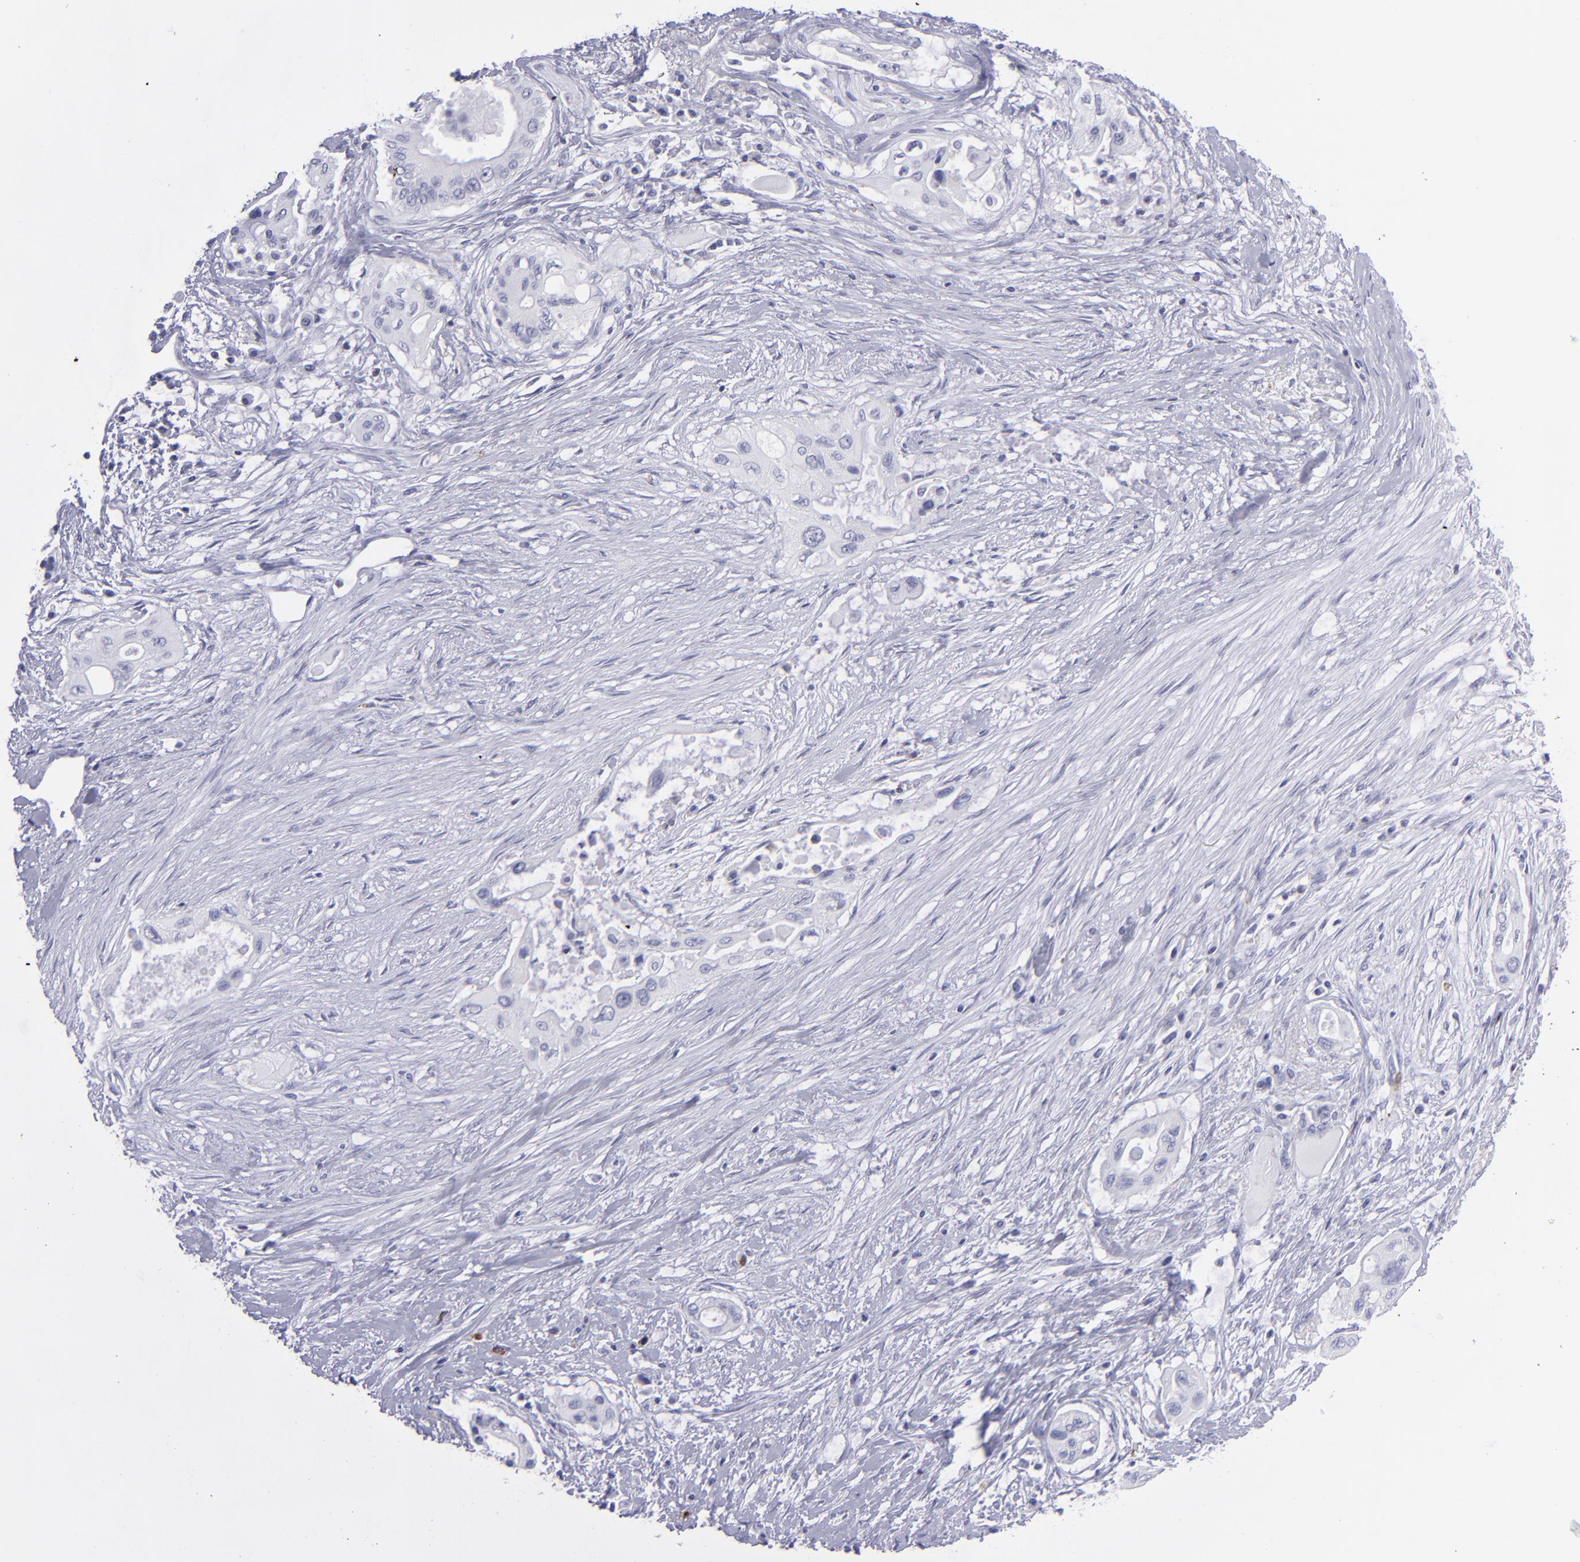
{"staining": {"intensity": "negative", "quantity": "none", "location": "none"}, "tissue": "pancreatic cancer", "cell_type": "Tumor cells", "image_type": "cancer", "snomed": [{"axis": "morphology", "description": "Adenocarcinoma, NOS"}, {"axis": "topography", "description": "Pancreas"}], "caption": "Tumor cells are negative for brown protein staining in pancreatic adenocarcinoma. (Brightfield microscopy of DAB (3,3'-diaminobenzidine) immunohistochemistry at high magnification).", "gene": "SELPLG", "patient": {"sex": "male", "age": 77}}